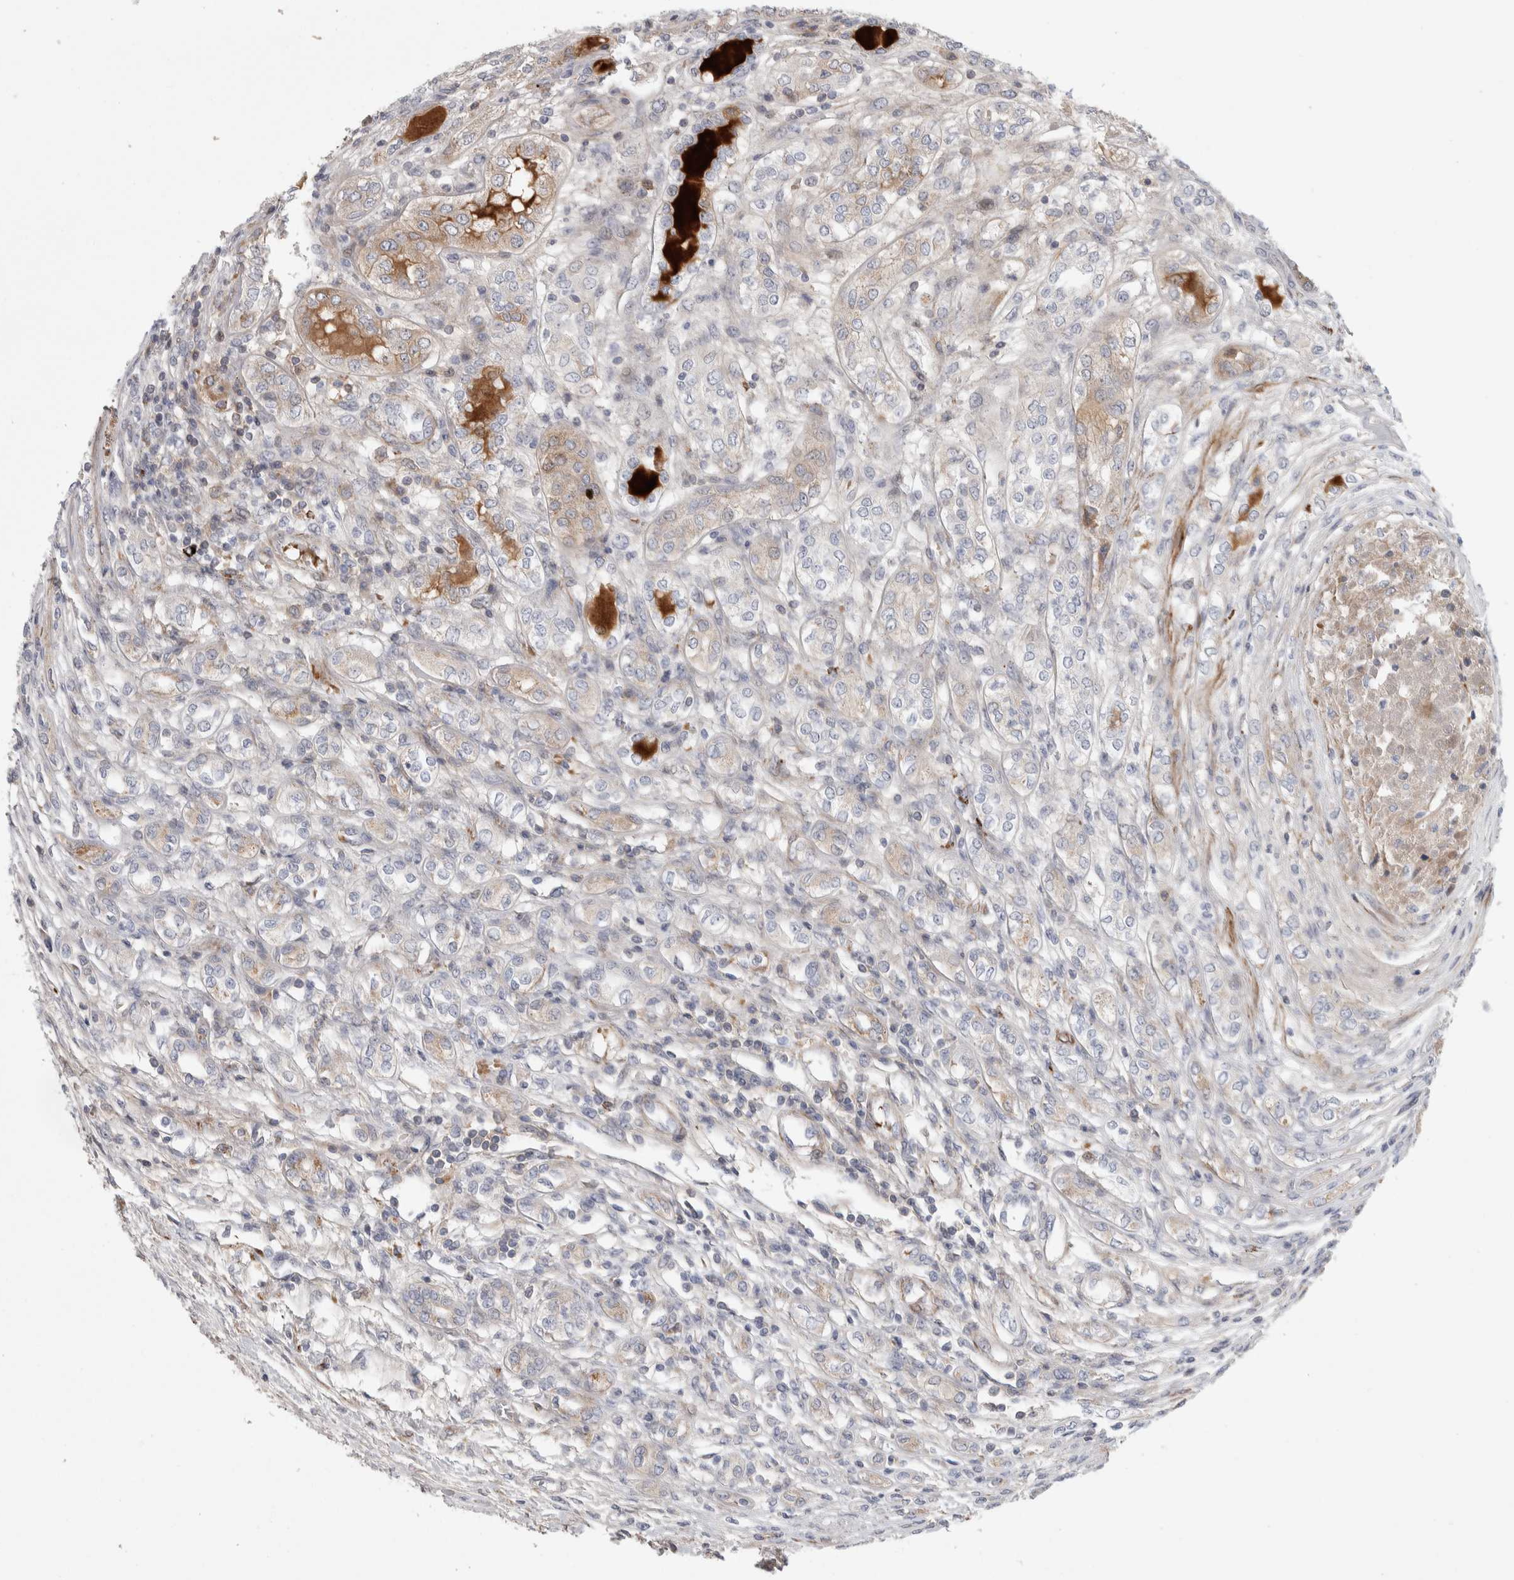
{"staining": {"intensity": "weak", "quantity": "<25%", "location": "cytoplasmic/membranous"}, "tissue": "renal cancer", "cell_type": "Tumor cells", "image_type": "cancer", "snomed": [{"axis": "morphology", "description": "Adenocarcinoma, NOS"}, {"axis": "topography", "description": "Kidney"}], "caption": "Protein analysis of adenocarcinoma (renal) reveals no significant staining in tumor cells. (DAB (3,3'-diaminobenzidine) IHC visualized using brightfield microscopy, high magnification).", "gene": "PSMG3", "patient": {"sex": "female", "age": 54}}